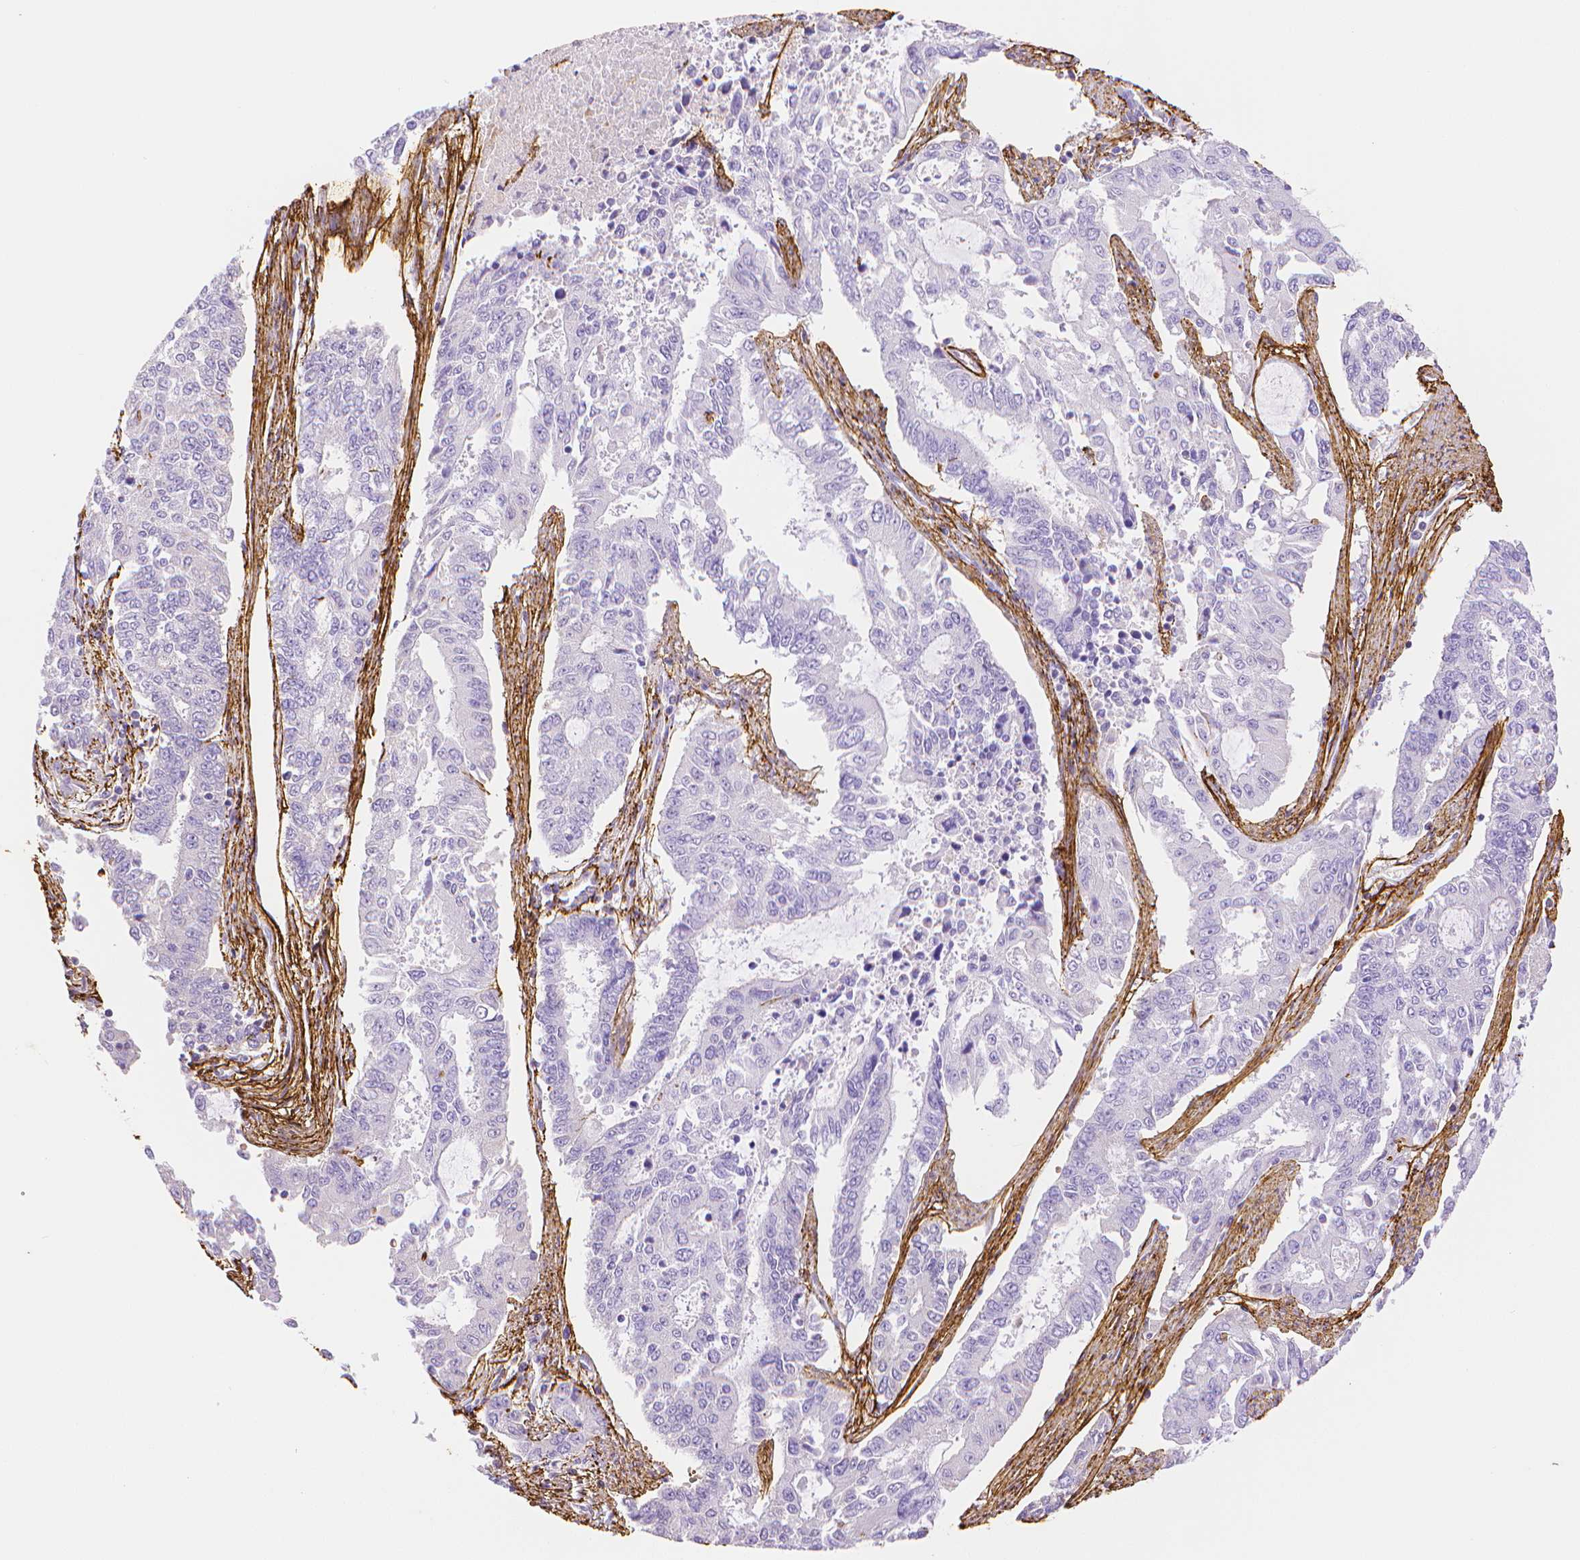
{"staining": {"intensity": "negative", "quantity": "none", "location": "none"}, "tissue": "endometrial cancer", "cell_type": "Tumor cells", "image_type": "cancer", "snomed": [{"axis": "morphology", "description": "Adenocarcinoma, NOS"}, {"axis": "topography", "description": "Uterus"}], "caption": "Tumor cells are negative for protein expression in human endometrial cancer.", "gene": "FBN1", "patient": {"sex": "female", "age": 59}}